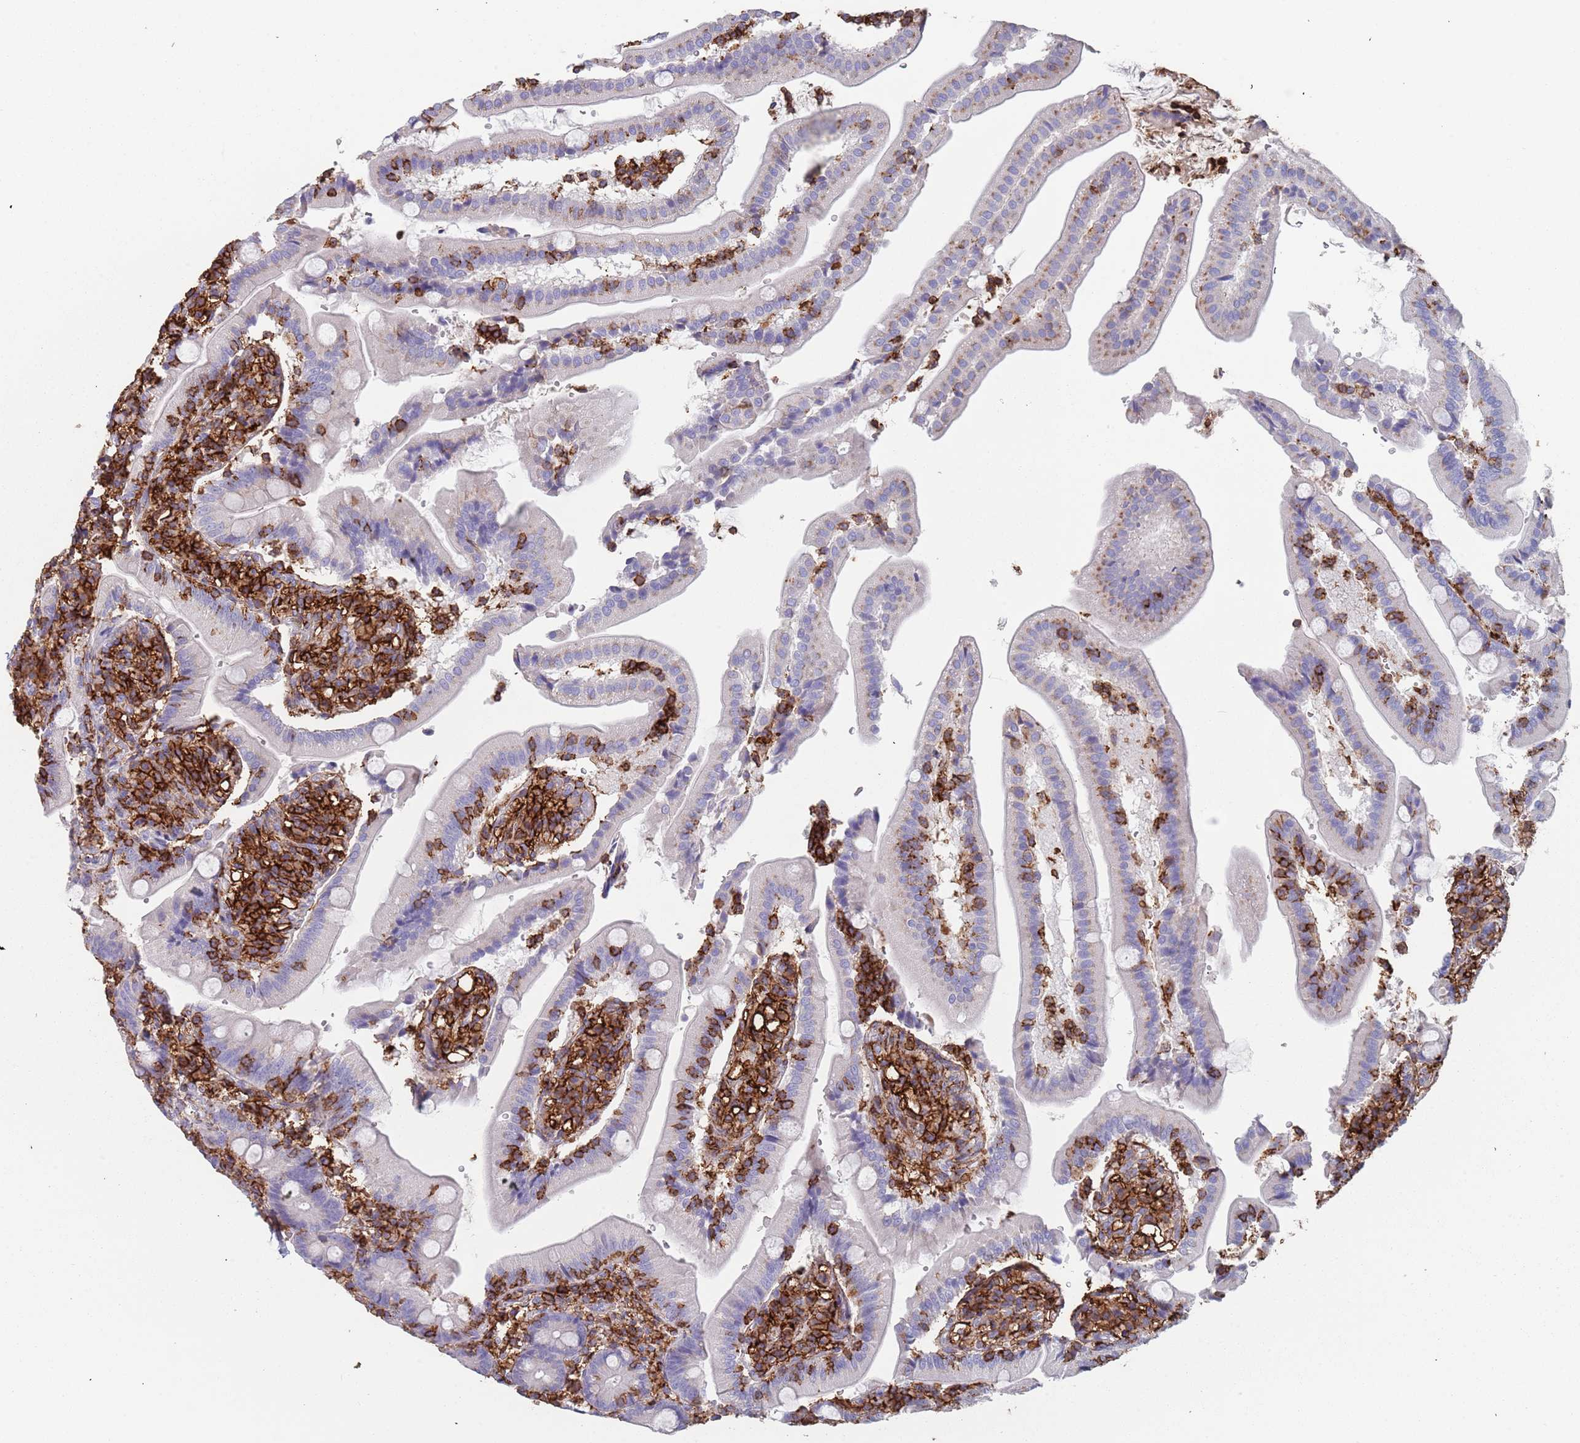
{"staining": {"intensity": "strong", "quantity": "<25%", "location": "cytoplasmic/membranous"}, "tissue": "duodenum", "cell_type": "Glandular cells", "image_type": "normal", "snomed": [{"axis": "morphology", "description": "Normal tissue, NOS"}, {"axis": "topography", "description": "Duodenum"}], "caption": "Normal duodenum exhibits strong cytoplasmic/membranous staining in about <25% of glandular cells The staining was performed using DAB (3,3'-diaminobenzidine), with brown indicating positive protein expression. Nuclei are stained blue with hematoxylin..", "gene": "RNF144A", "patient": {"sex": "female", "age": 67}}